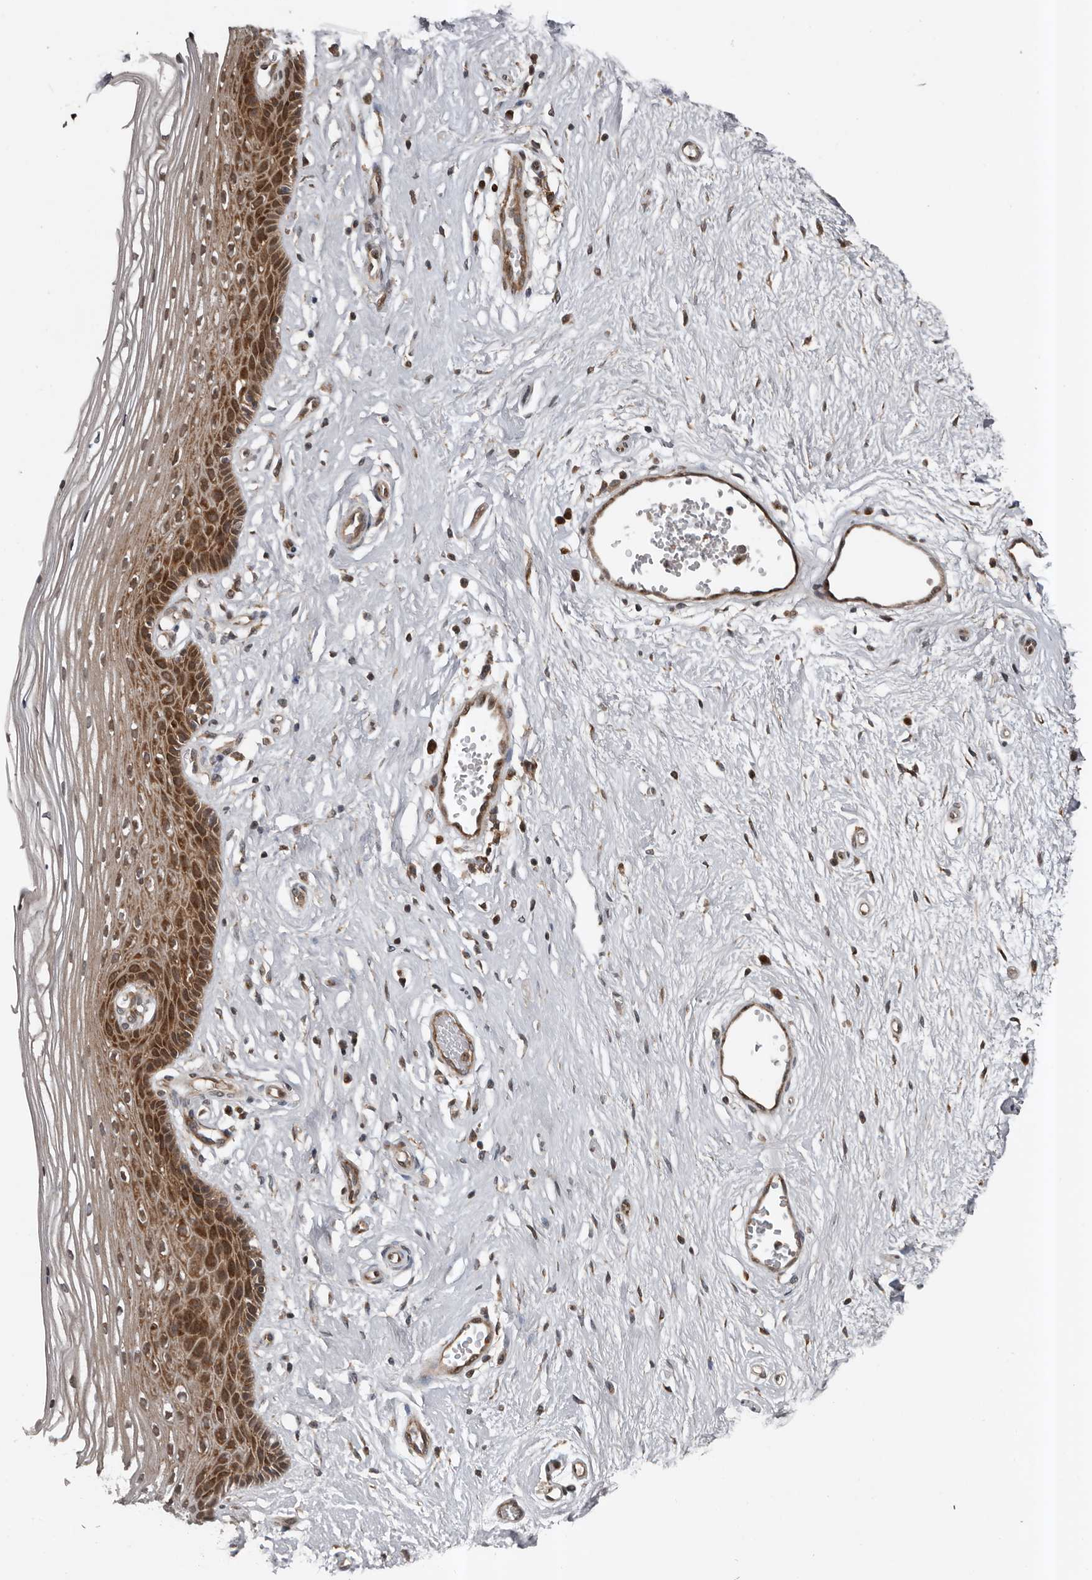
{"staining": {"intensity": "moderate", "quantity": "25%-75%", "location": "cytoplasmic/membranous"}, "tissue": "vagina", "cell_type": "Squamous epithelial cells", "image_type": "normal", "snomed": [{"axis": "morphology", "description": "Normal tissue, NOS"}, {"axis": "topography", "description": "Vagina"}], "caption": "High-magnification brightfield microscopy of unremarkable vagina stained with DAB (brown) and counterstained with hematoxylin (blue). squamous epithelial cells exhibit moderate cytoplasmic/membranous positivity is appreciated in about25%-75% of cells.", "gene": "CCDC190", "patient": {"sex": "female", "age": 46}}